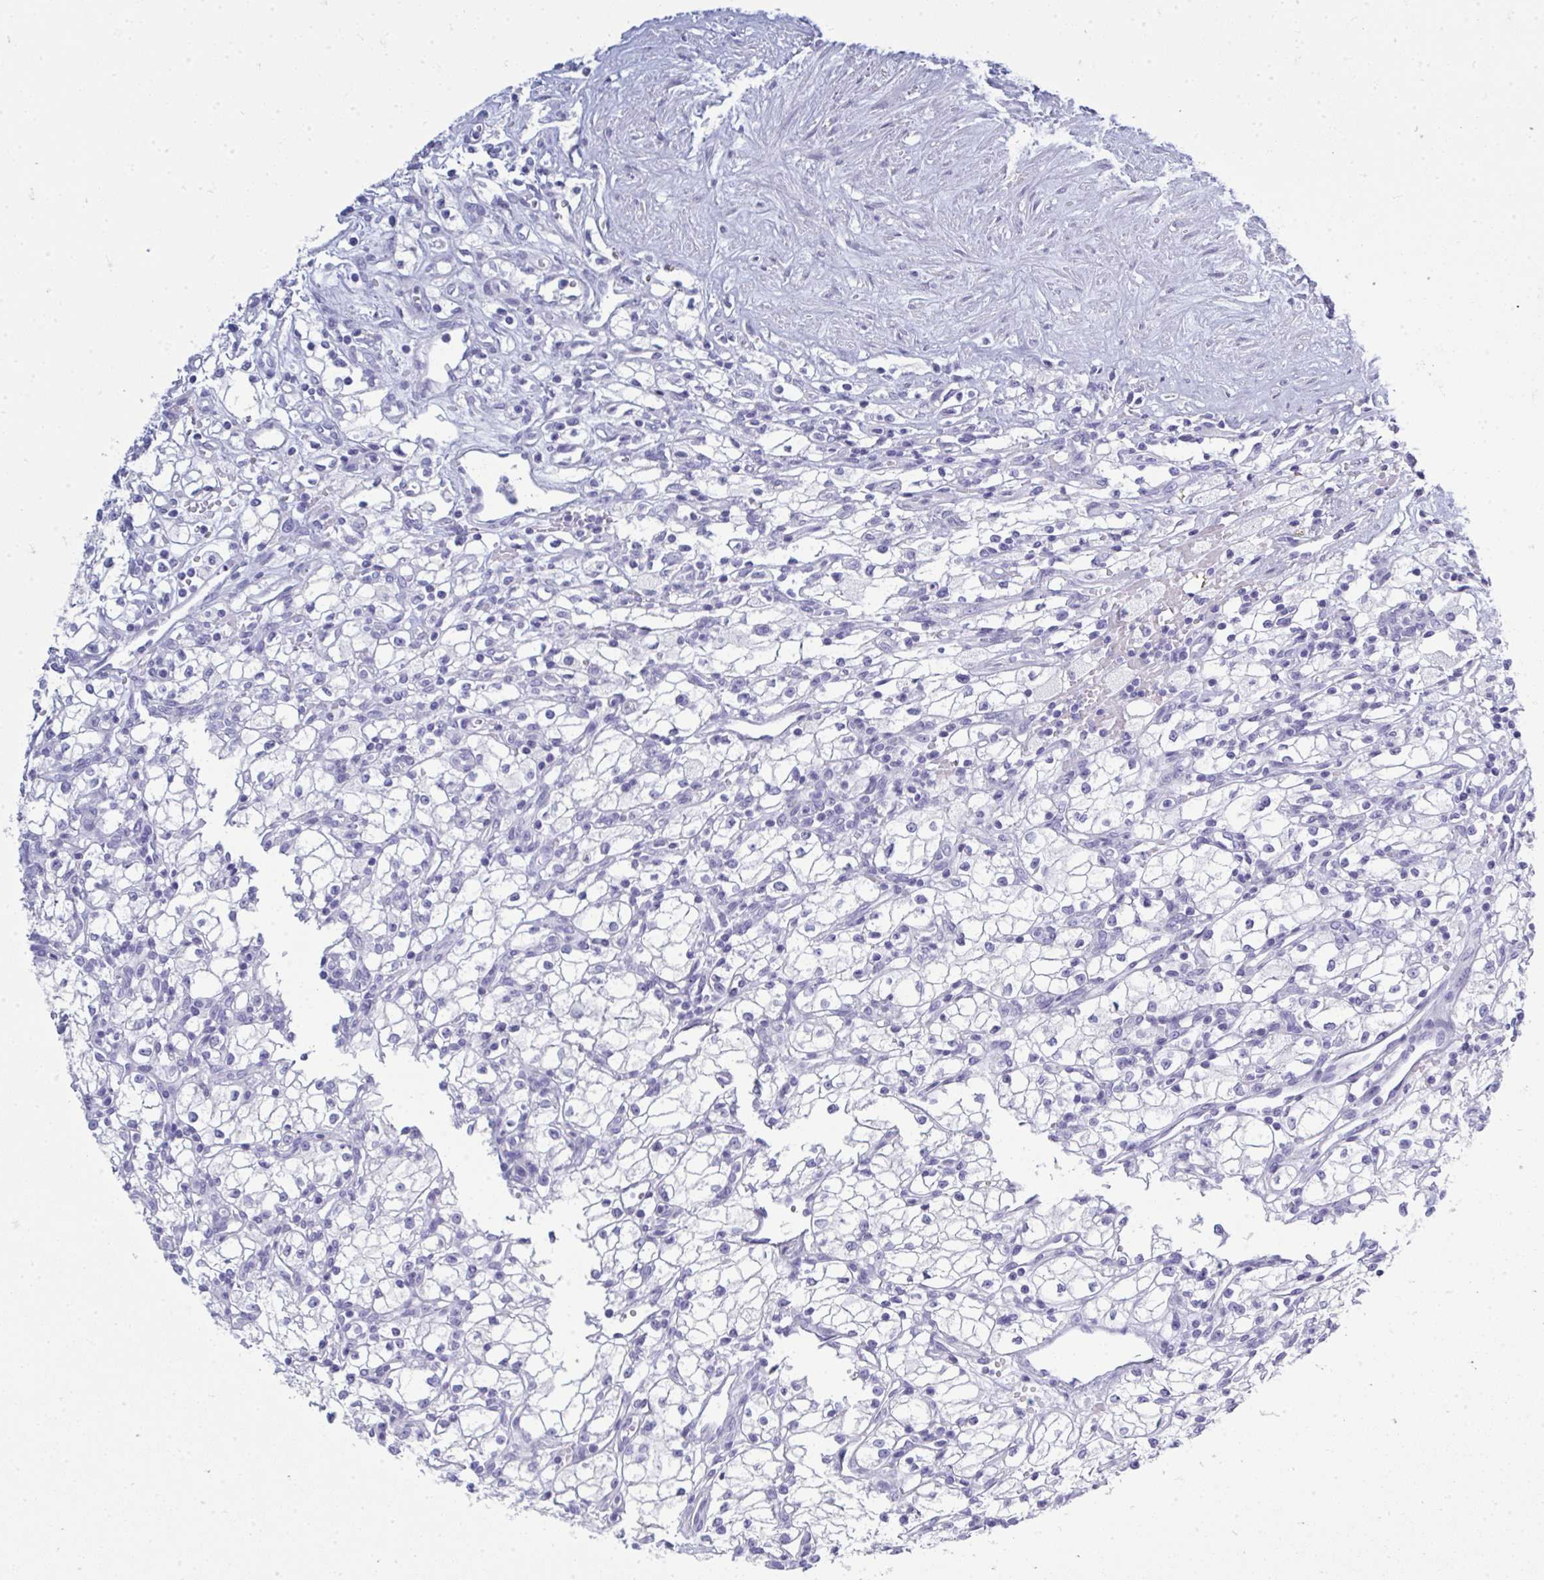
{"staining": {"intensity": "negative", "quantity": "none", "location": "none"}, "tissue": "renal cancer", "cell_type": "Tumor cells", "image_type": "cancer", "snomed": [{"axis": "morphology", "description": "Adenocarcinoma, NOS"}, {"axis": "topography", "description": "Kidney"}], "caption": "IHC micrograph of neoplastic tissue: renal cancer stained with DAB exhibits no significant protein positivity in tumor cells.", "gene": "QDPR", "patient": {"sex": "male", "age": 59}}